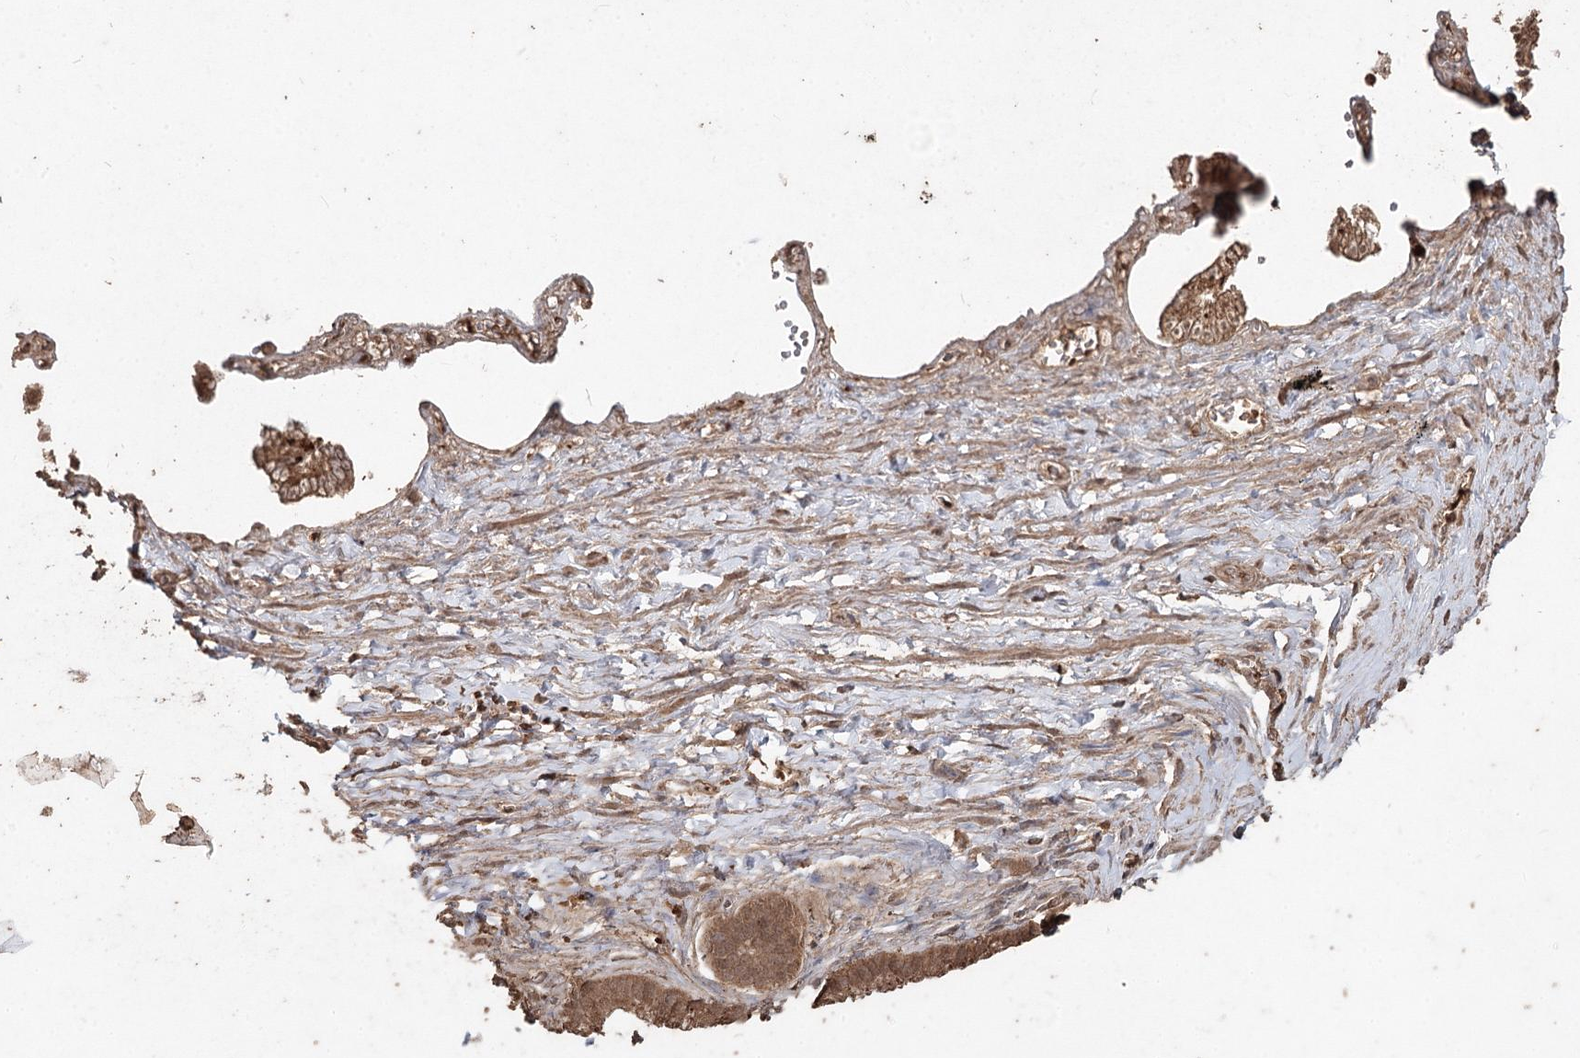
{"staining": {"intensity": "moderate", "quantity": ">75%", "location": "nuclear"}, "tissue": "adipose tissue", "cell_type": "Adipocytes", "image_type": "normal", "snomed": [{"axis": "morphology", "description": "Normal tissue, NOS"}, {"axis": "topography", "description": "Gallbladder"}, {"axis": "topography", "description": "Peripheral nerve tissue"}], "caption": "Immunohistochemistry micrograph of benign adipose tissue: adipose tissue stained using immunohistochemistry (IHC) reveals medium levels of moderate protein expression localized specifically in the nuclear of adipocytes, appearing as a nuclear brown color.", "gene": "FBXO7", "patient": {"sex": "male", "age": 38}}